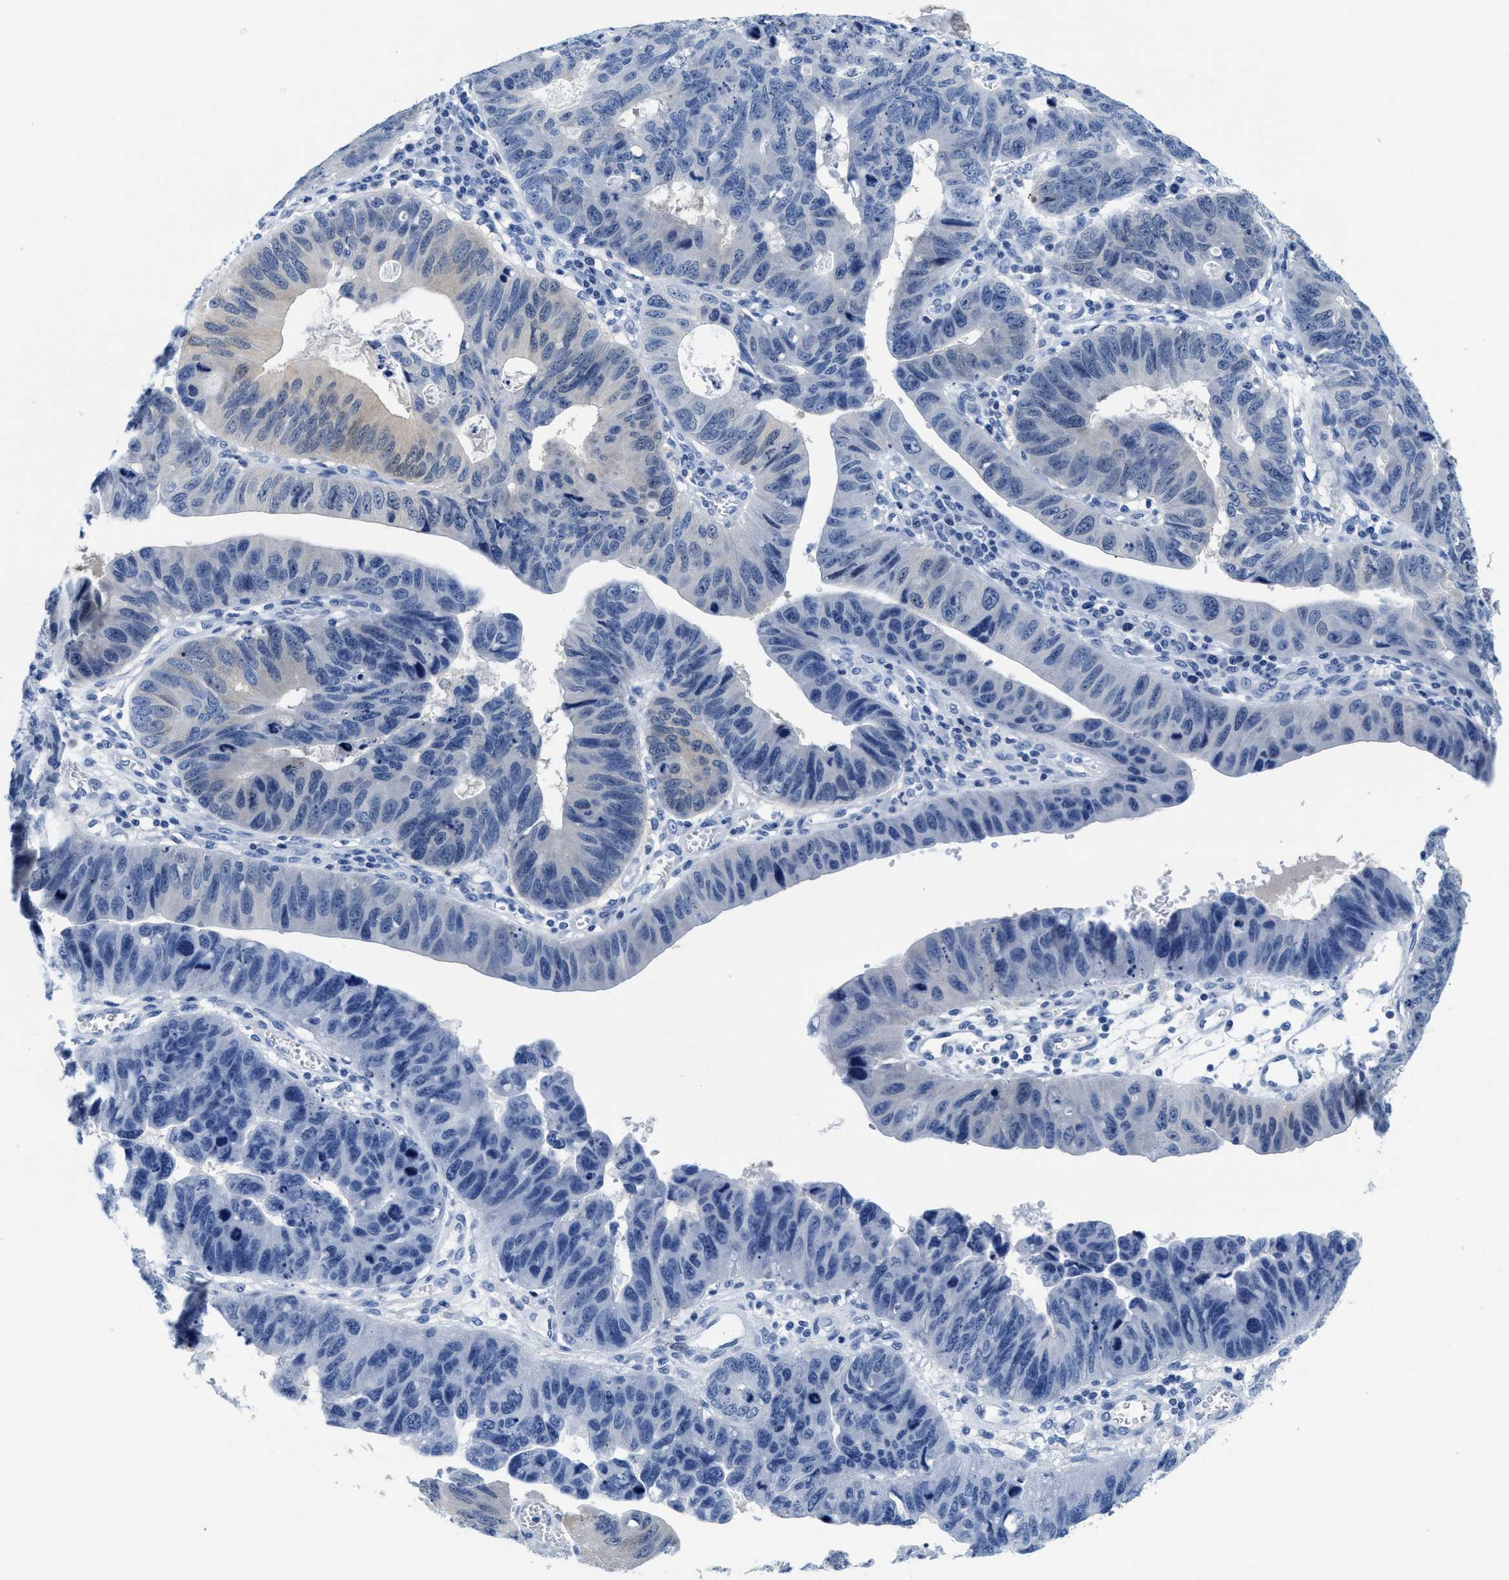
{"staining": {"intensity": "weak", "quantity": "<25%", "location": "cytoplasmic/membranous"}, "tissue": "stomach cancer", "cell_type": "Tumor cells", "image_type": "cancer", "snomed": [{"axis": "morphology", "description": "Adenocarcinoma, NOS"}, {"axis": "topography", "description": "Stomach"}], "caption": "Stomach cancer (adenocarcinoma) was stained to show a protein in brown. There is no significant positivity in tumor cells. (Stains: DAB (3,3'-diaminobenzidine) immunohistochemistry with hematoxylin counter stain, Microscopy: brightfield microscopy at high magnification).", "gene": "TTC3", "patient": {"sex": "male", "age": 59}}